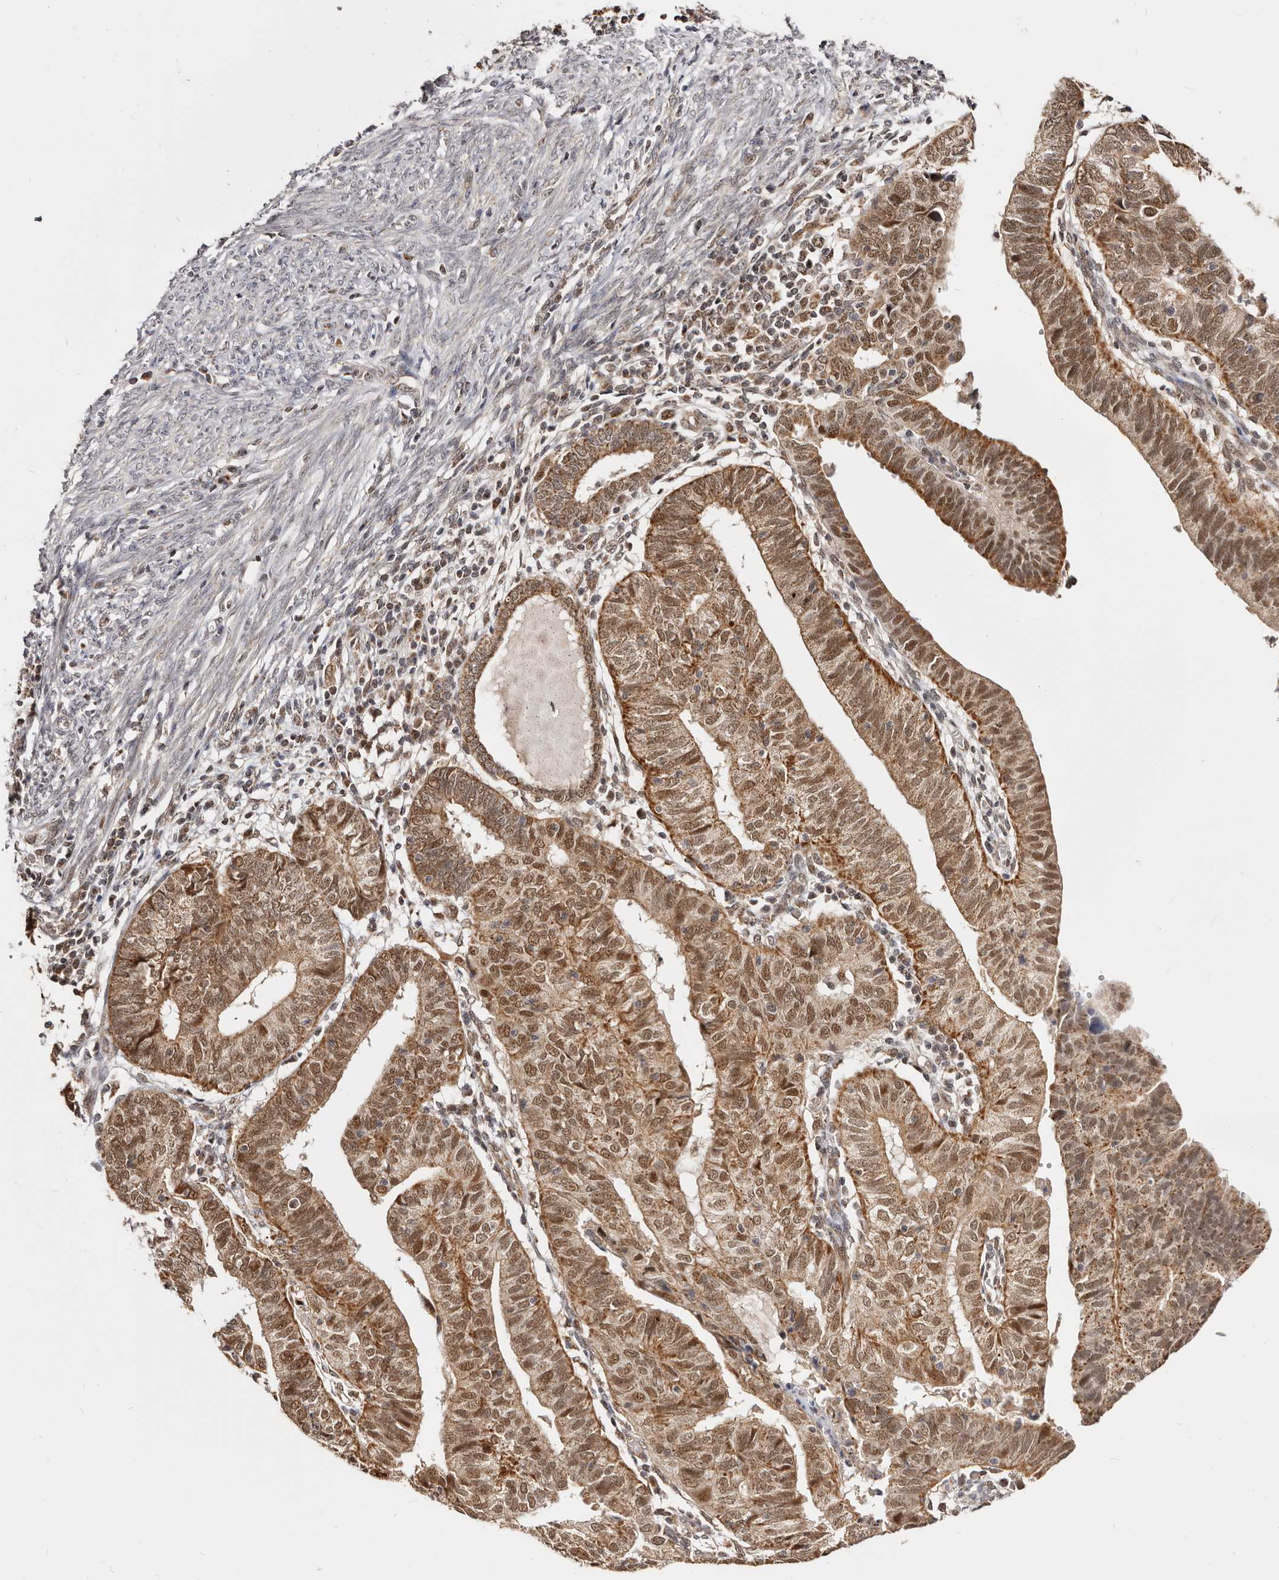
{"staining": {"intensity": "moderate", "quantity": ">75%", "location": "cytoplasmic/membranous,nuclear"}, "tissue": "endometrial cancer", "cell_type": "Tumor cells", "image_type": "cancer", "snomed": [{"axis": "morphology", "description": "Adenocarcinoma, NOS"}, {"axis": "topography", "description": "Uterus"}], "caption": "About >75% of tumor cells in endometrial adenocarcinoma show moderate cytoplasmic/membranous and nuclear protein positivity as visualized by brown immunohistochemical staining.", "gene": "SEC14L1", "patient": {"sex": "female", "age": 77}}